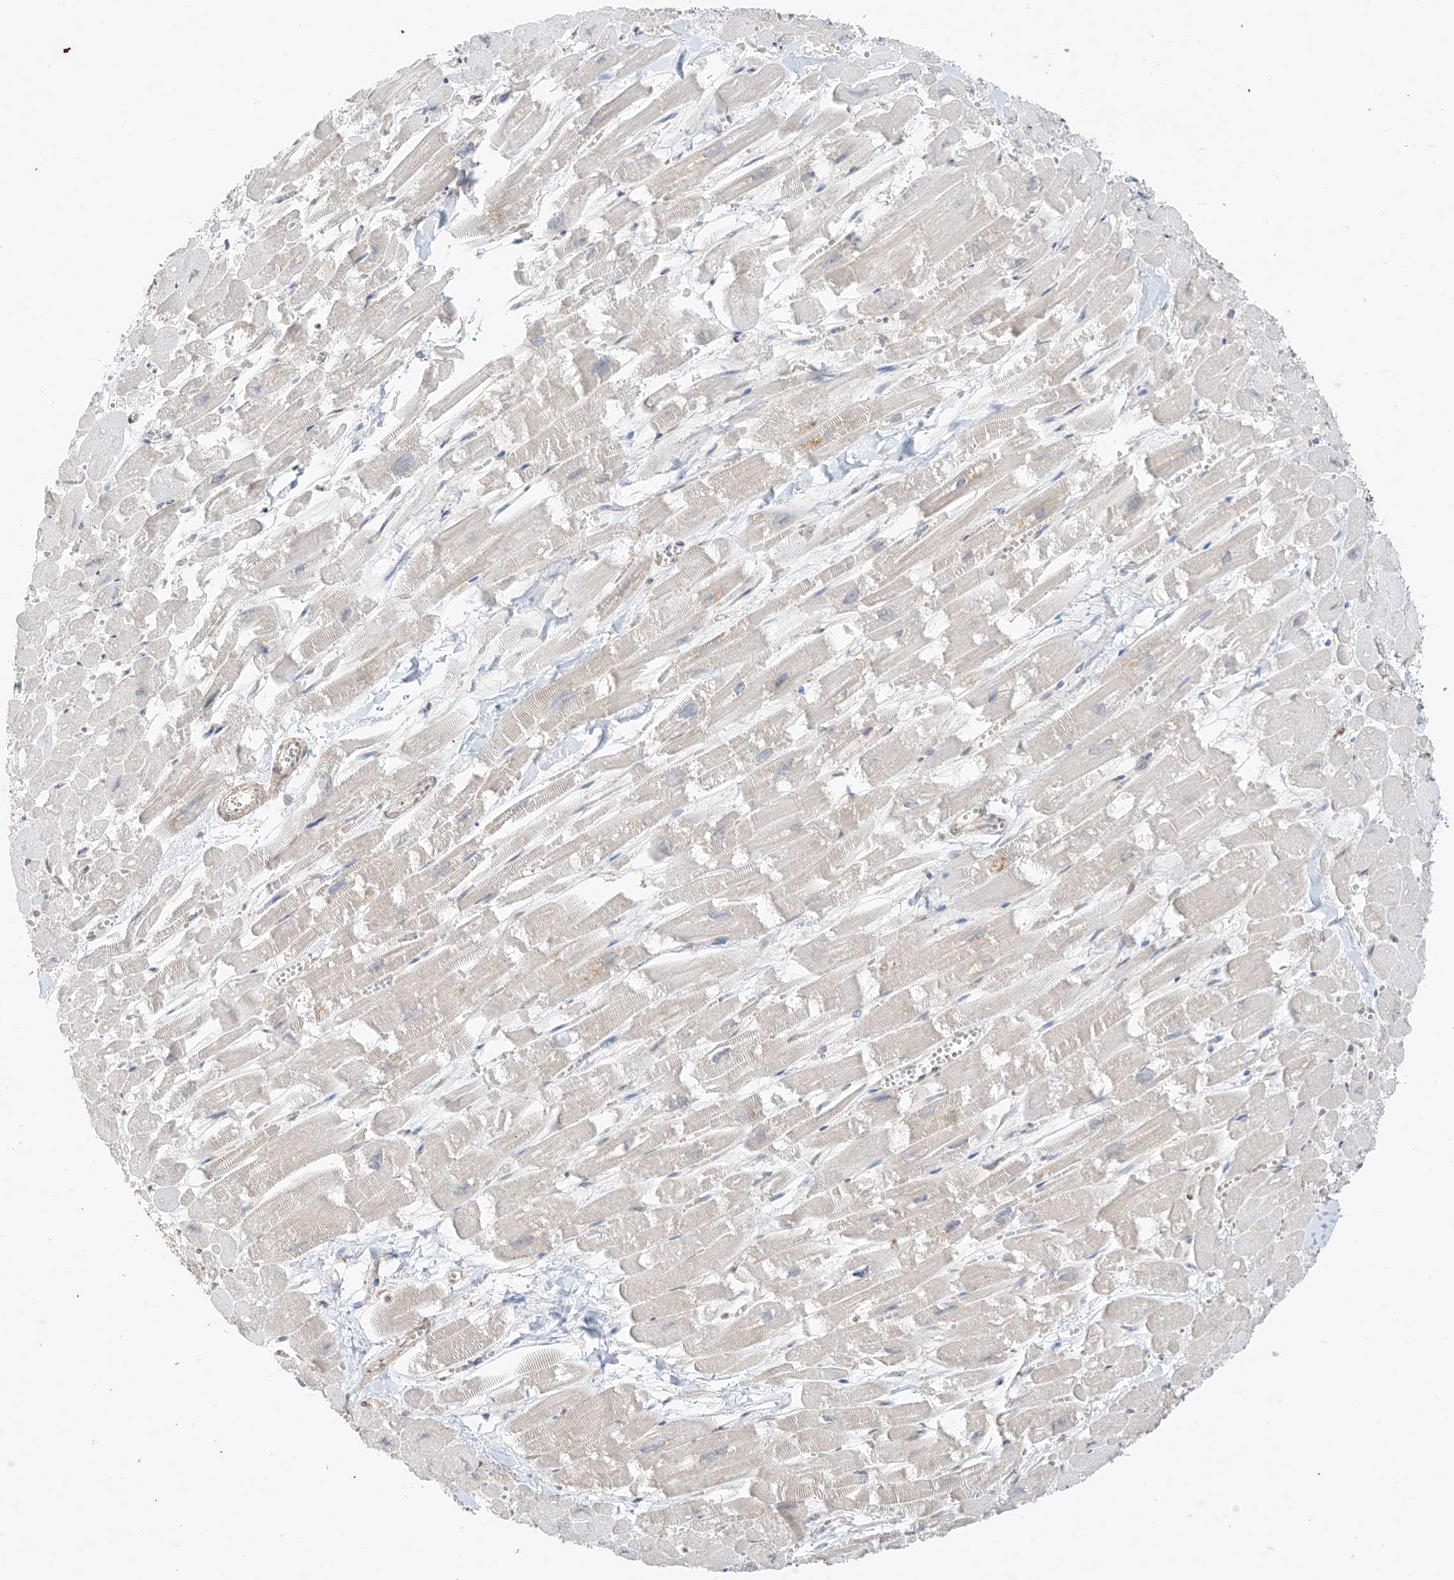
{"staining": {"intensity": "moderate", "quantity": "<25%", "location": "cytoplasmic/membranous"}, "tissue": "heart muscle", "cell_type": "Cardiomyocytes", "image_type": "normal", "snomed": [{"axis": "morphology", "description": "Normal tissue, NOS"}, {"axis": "topography", "description": "Heart"}], "caption": "Heart muscle was stained to show a protein in brown. There is low levels of moderate cytoplasmic/membranous positivity in approximately <25% of cardiomyocytes. The protein is shown in brown color, while the nuclei are stained blue.", "gene": "N4BP3", "patient": {"sex": "male", "age": 54}}